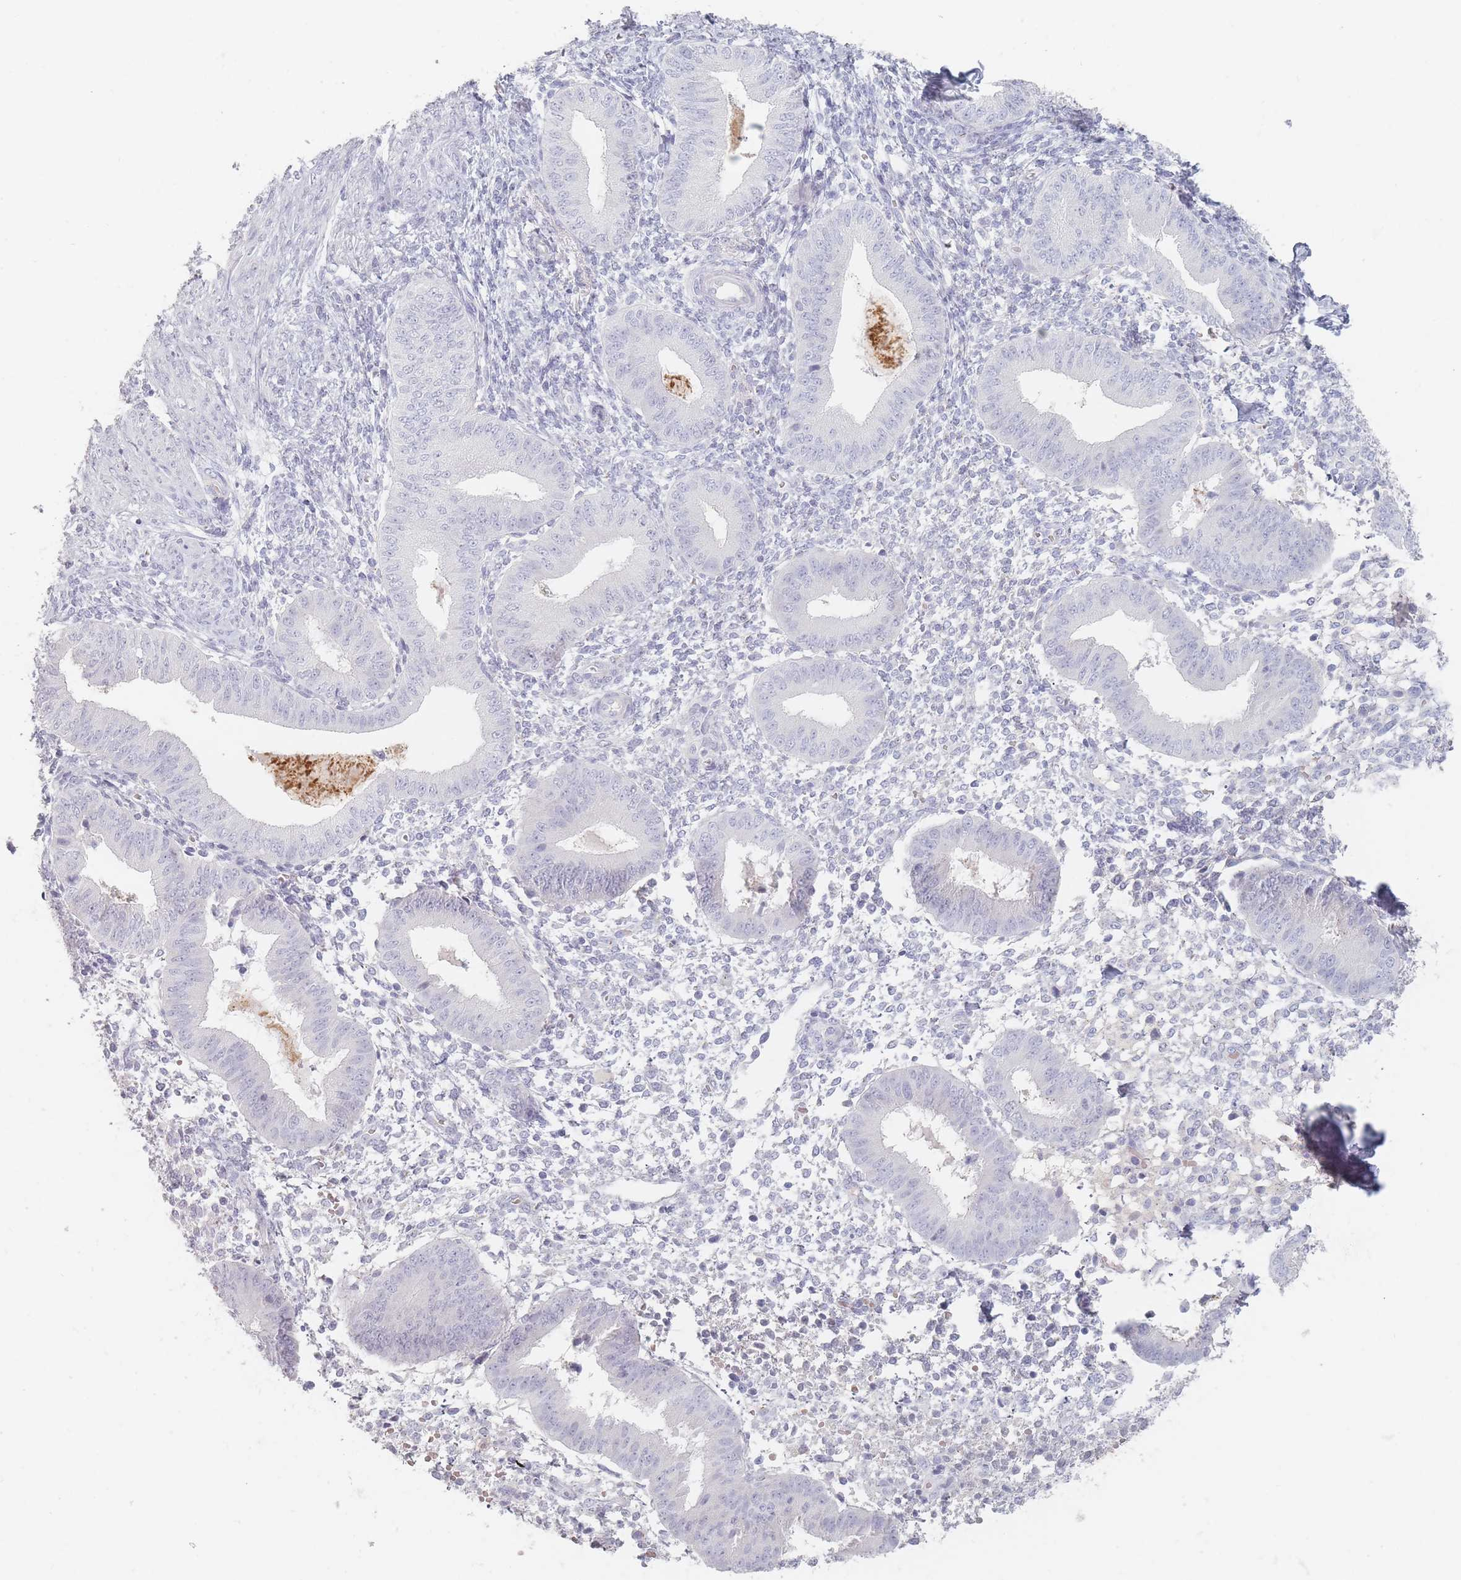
{"staining": {"intensity": "negative", "quantity": "none", "location": "none"}, "tissue": "endometrium", "cell_type": "Cells in endometrial stroma", "image_type": "normal", "snomed": [{"axis": "morphology", "description": "Normal tissue, NOS"}, {"axis": "topography", "description": "Endometrium"}], "caption": "Cells in endometrial stroma are negative for brown protein staining in normal endometrium. (Stains: DAB (3,3'-diaminobenzidine) immunohistochemistry (IHC) with hematoxylin counter stain, Microscopy: brightfield microscopy at high magnification).", "gene": "HELZ2", "patient": {"sex": "female", "age": 49}}